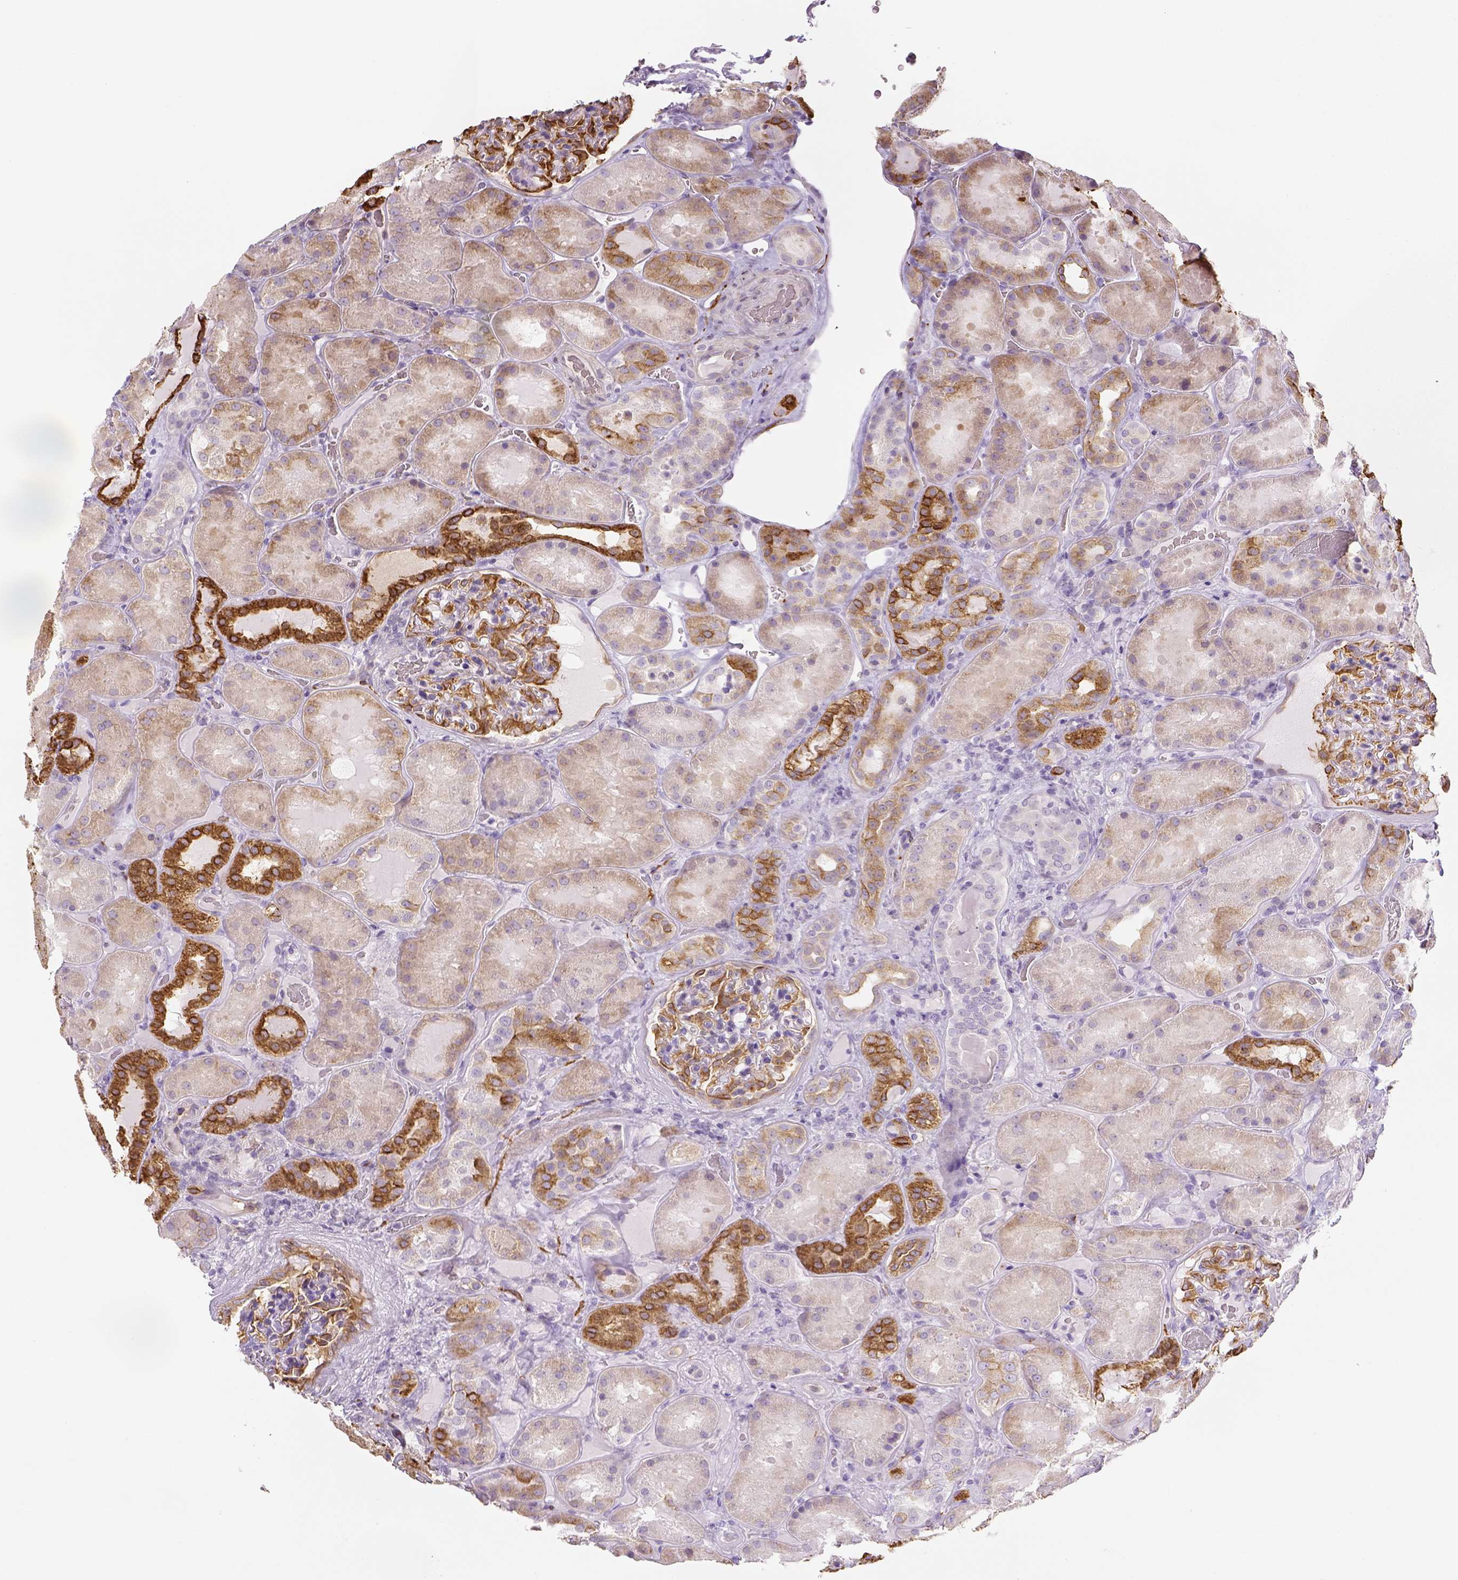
{"staining": {"intensity": "strong", "quantity": ">75%", "location": "cytoplasmic/membranous"}, "tissue": "kidney", "cell_type": "Cells in glomeruli", "image_type": "normal", "snomed": [{"axis": "morphology", "description": "Normal tissue, NOS"}, {"axis": "topography", "description": "Kidney"}], "caption": "Immunohistochemistry (IHC) image of benign kidney stained for a protein (brown), which displays high levels of strong cytoplasmic/membranous positivity in about >75% of cells in glomeruli.", "gene": "CACNB1", "patient": {"sex": "male", "age": 73}}